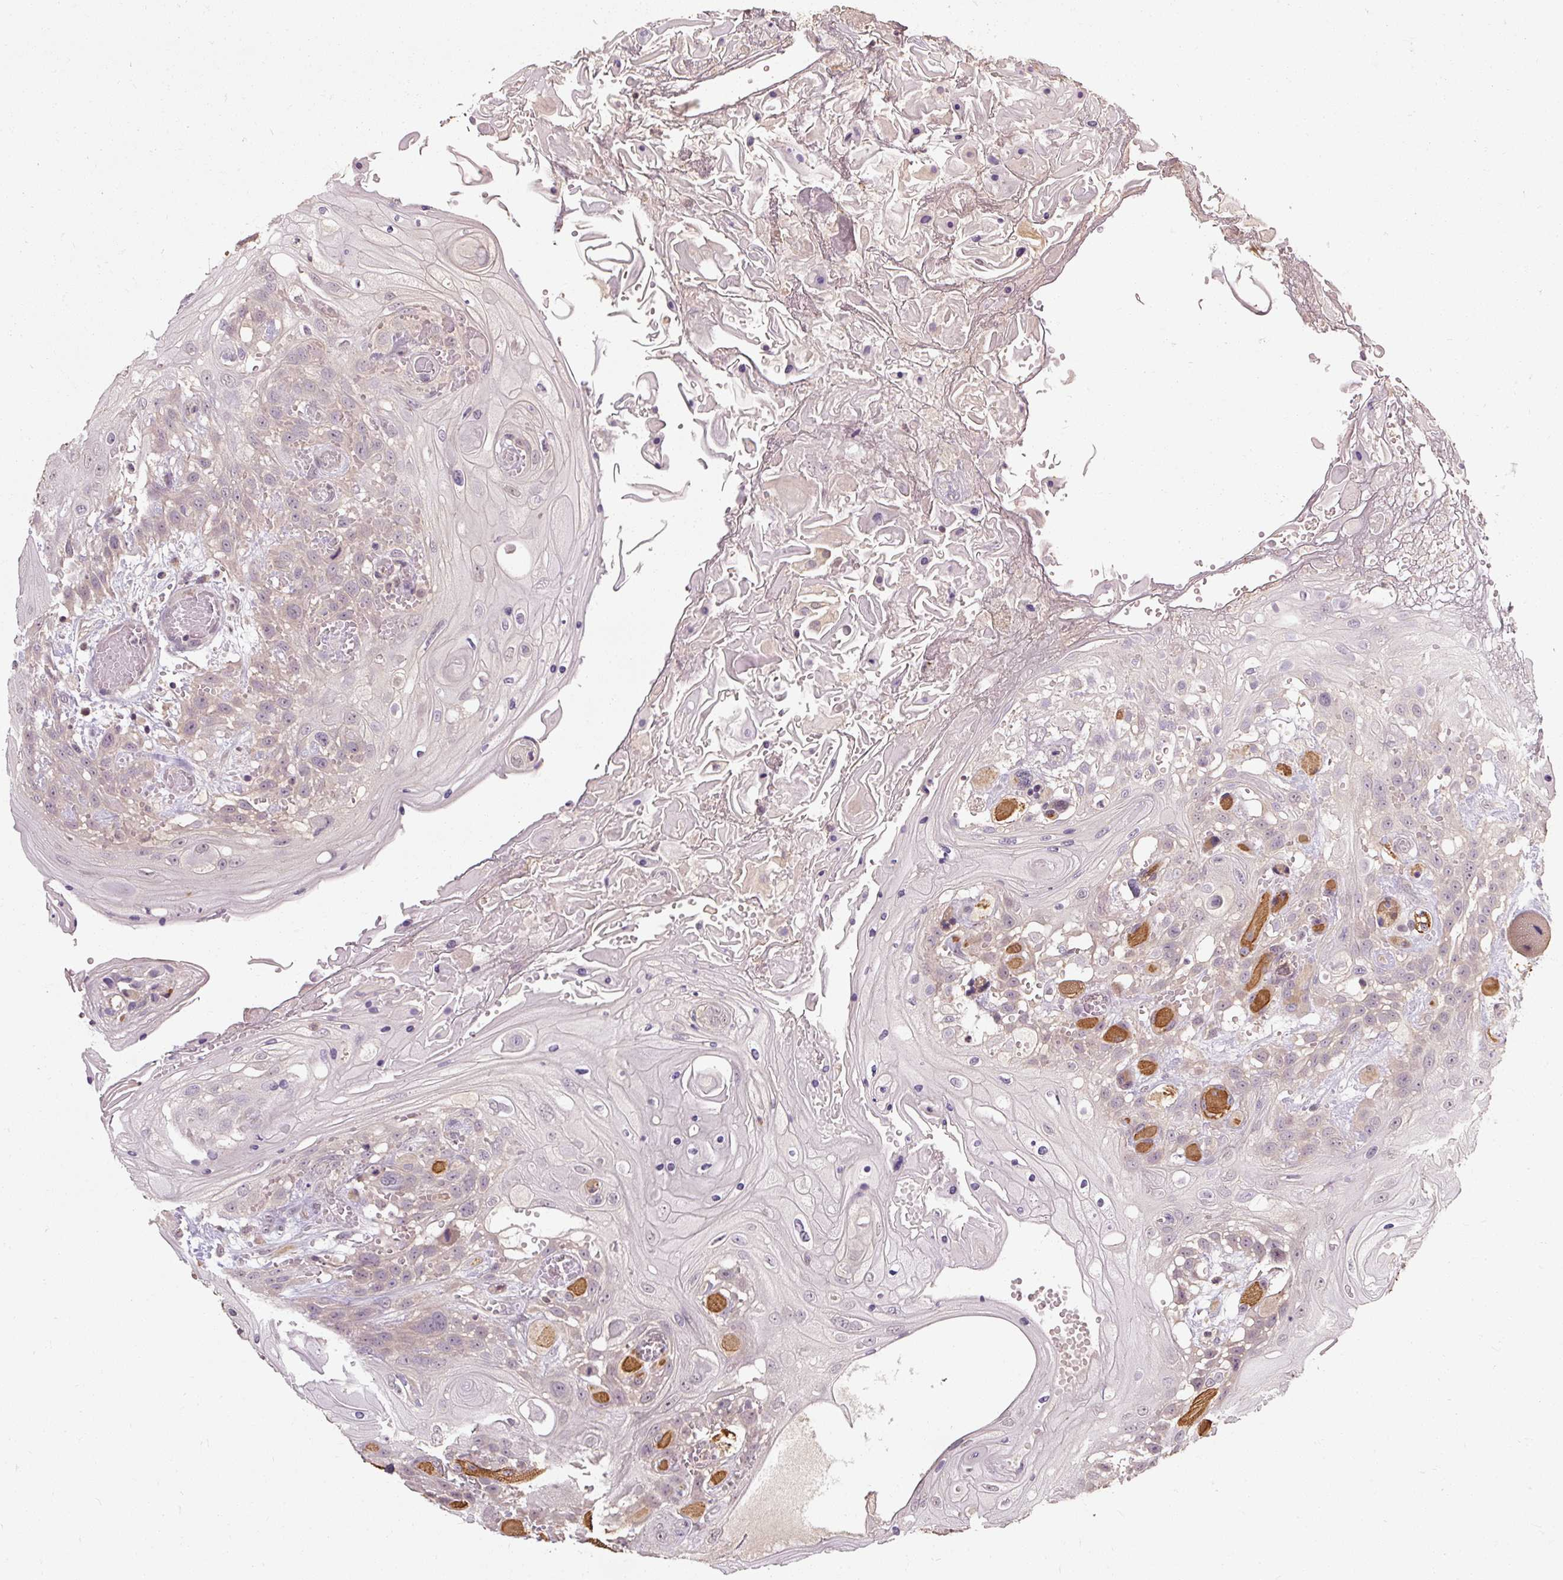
{"staining": {"intensity": "negative", "quantity": "none", "location": "none"}, "tissue": "head and neck cancer", "cell_type": "Tumor cells", "image_type": "cancer", "snomed": [{"axis": "morphology", "description": "Squamous cell carcinoma, NOS"}, {"axis": "topography", "description": "Head-Neck"}], "caption": "Immunohistochemical staining of human squamous cell carcinoma (head and neck) displays no significant positivity in tumor cells. (Brightfield microscopy of DAB immunohistochemistry (IHC) at high magnification).", "gene": "CFAP65", "patient": {"sex": "female", "age": 43}}